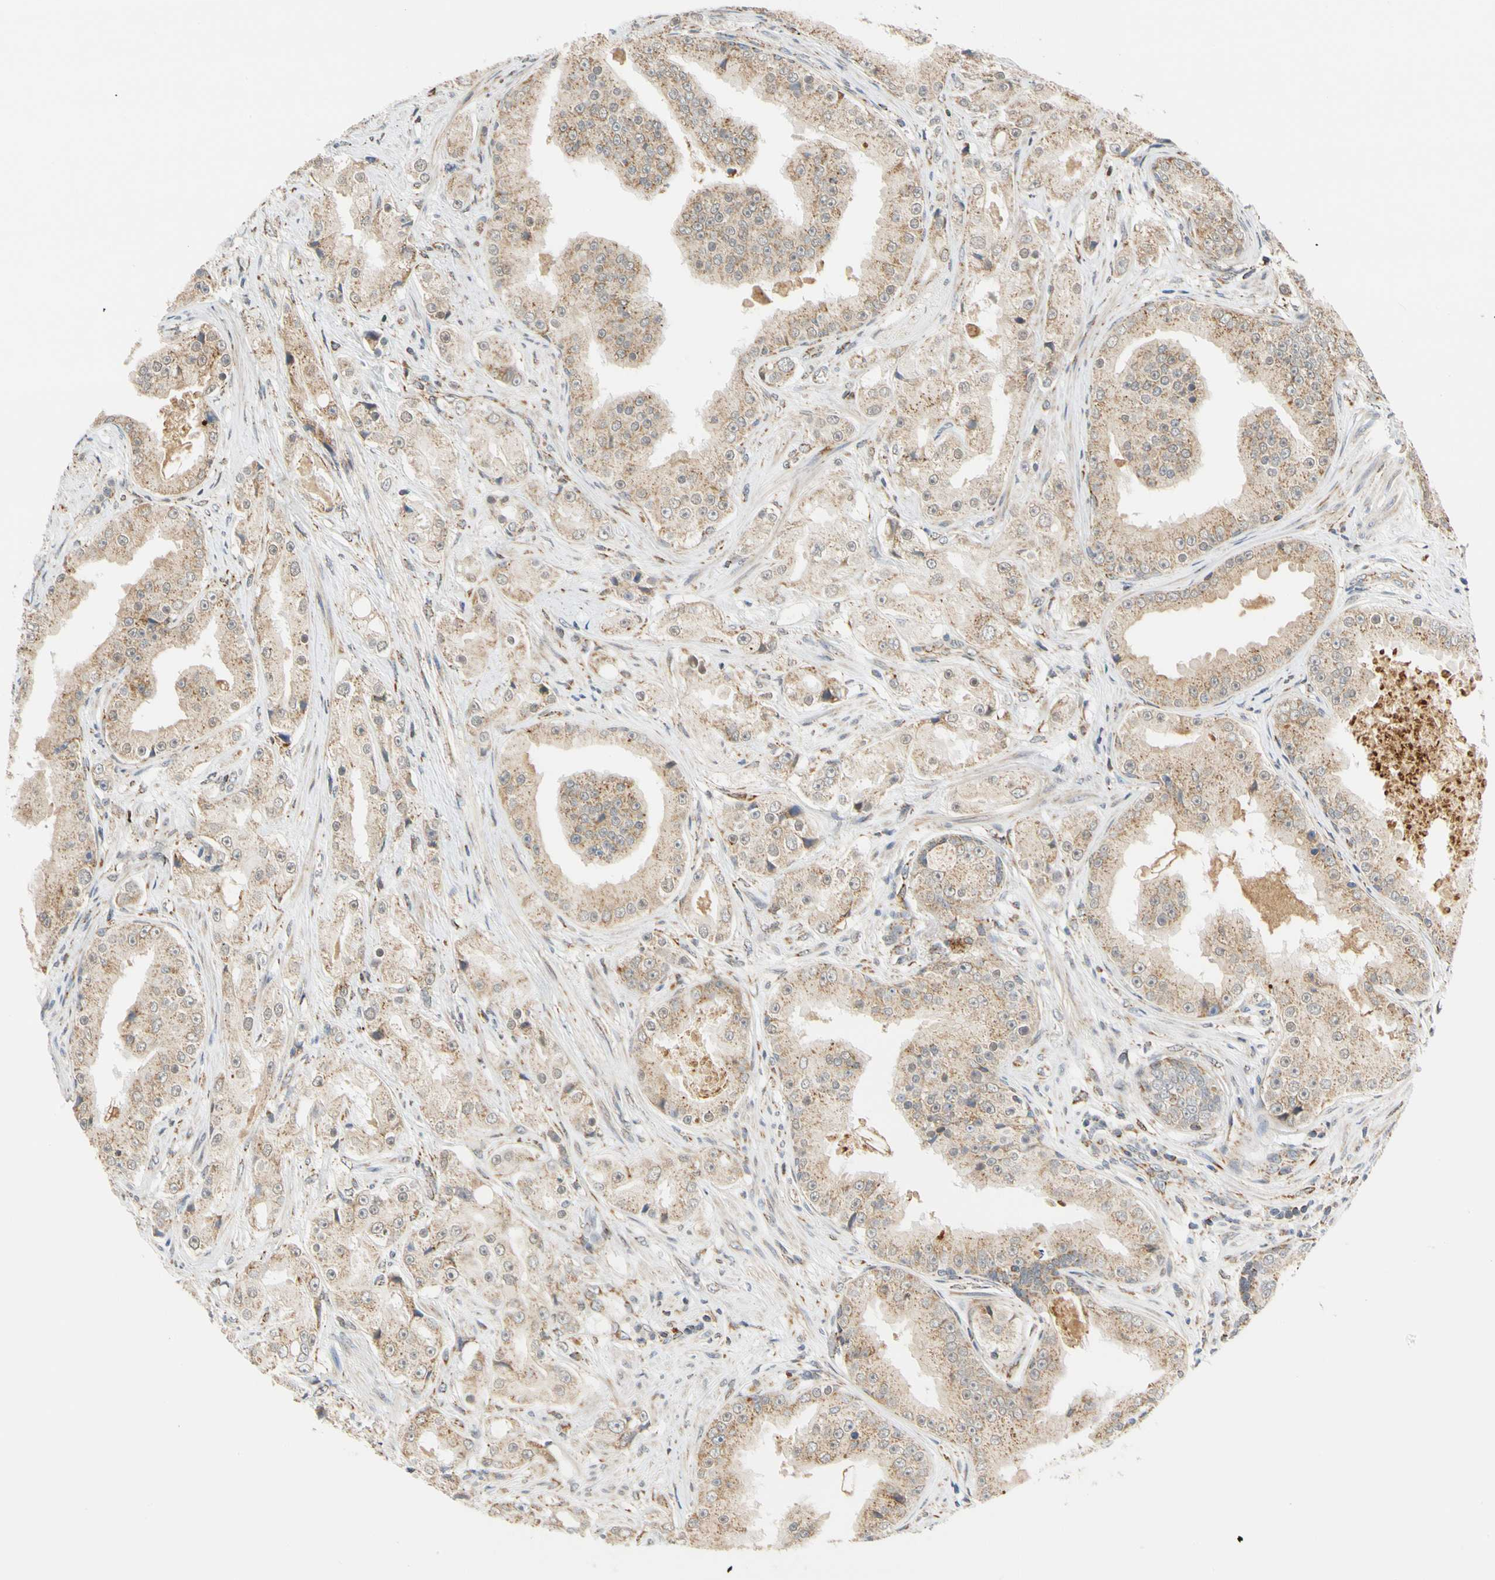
{"staining": {"intensity": "weak", "quantity": "25%-75%", "location": "cytoplasmic/membranous"}, "tissue": "prostate cancer", "cell_type": "Tumor cells", "image_type": "cancer", "snomed": [{"axis": "morphology", "description": "Adenocarcinoma, High grade"}, {"axis": "topography", "description": "Prostate"}], "caption": "There is low levels of weak cytoplasmic/membranous staining in tumor cells of prostate high-grade adenocarcinoma, as demonstrated by immunohistochemical staining (brown color).", "gene": "SFXN3", "patient": {"sex": "male", "age": 73}}